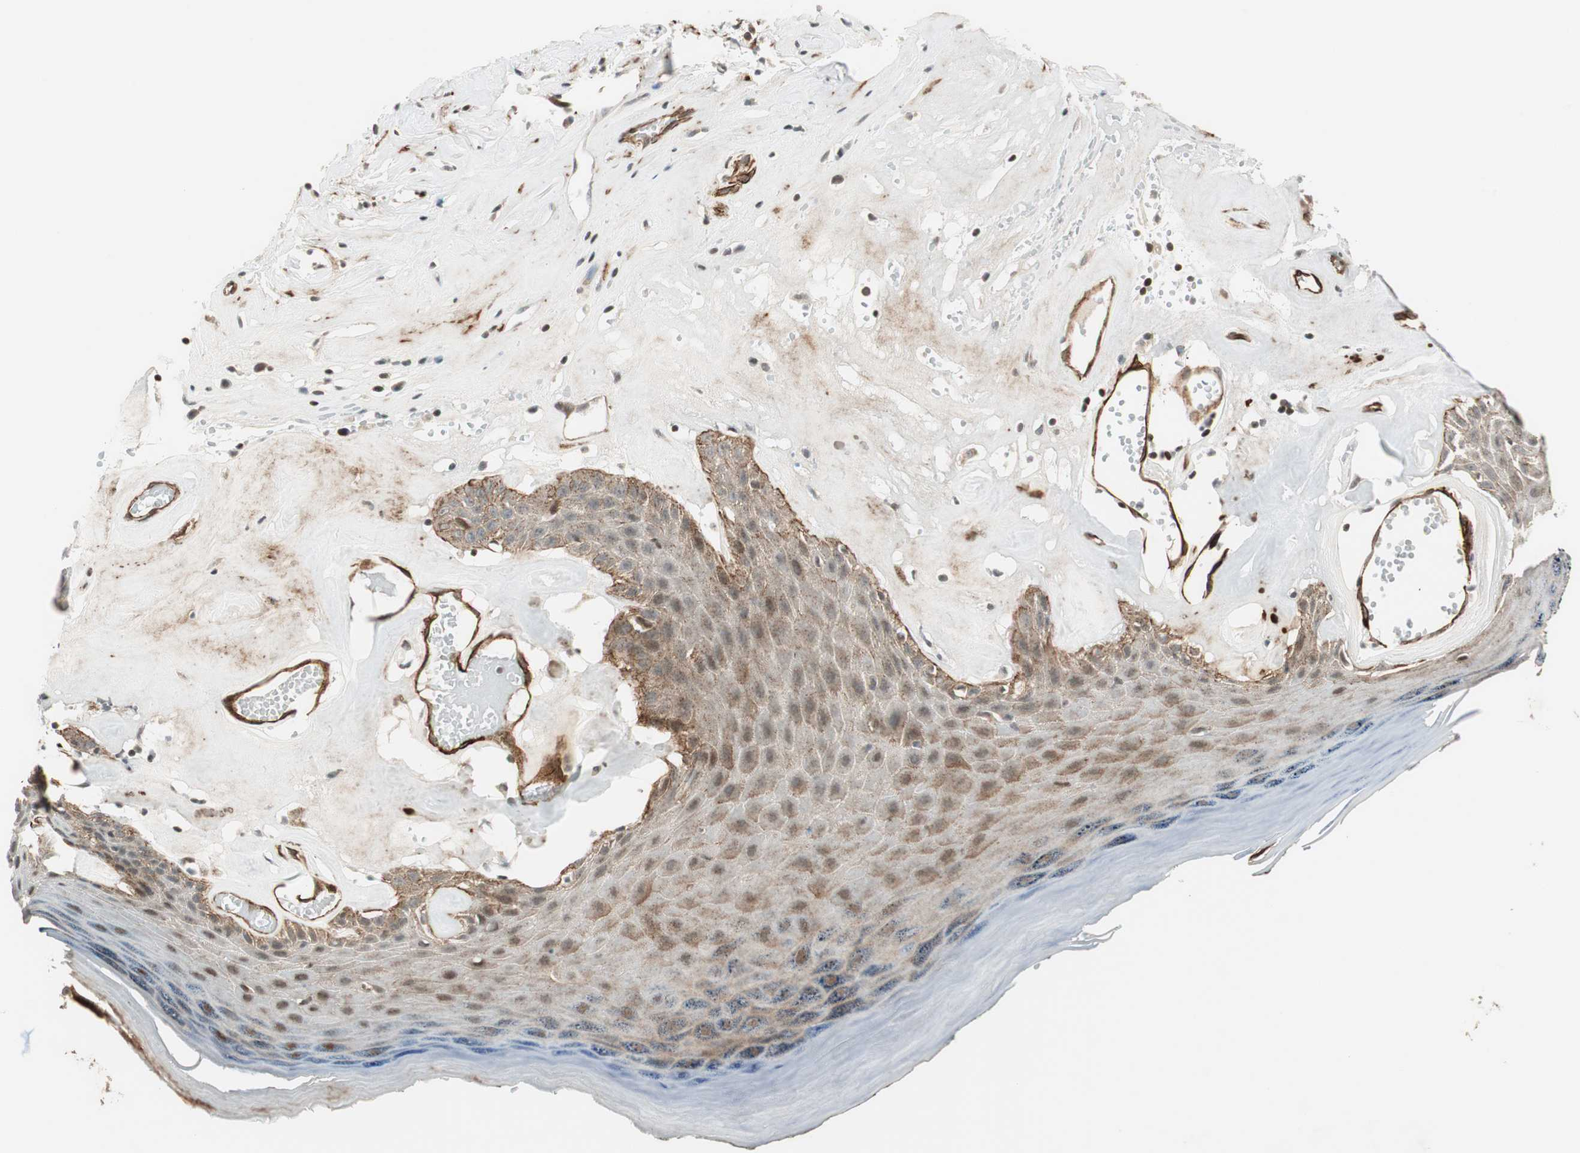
{"staining": {"intensity": "moderate", "quantity": ">75%", "location": "cytoplasmic/membranous,nuclear"}, "tissue": "skin", "cell_type": "Epidermal cells", "image_type": "normal", "snomed": [{"axis": "morphology", "description": "Normal tissue, NOS"}, {"axis": "morphology", "description": "Inflammation, NOS"}, {"axis": "topography", "description": "Vulva"}], "caption": "Protein positivity by immunohistochemistry shows moderate cytoplasmic/membranous,nuclear expression in about >75% of epidermal cells in unremarkable skin.", "gene": "CDK19", "patient": {"sex": "female", "age": 84}}